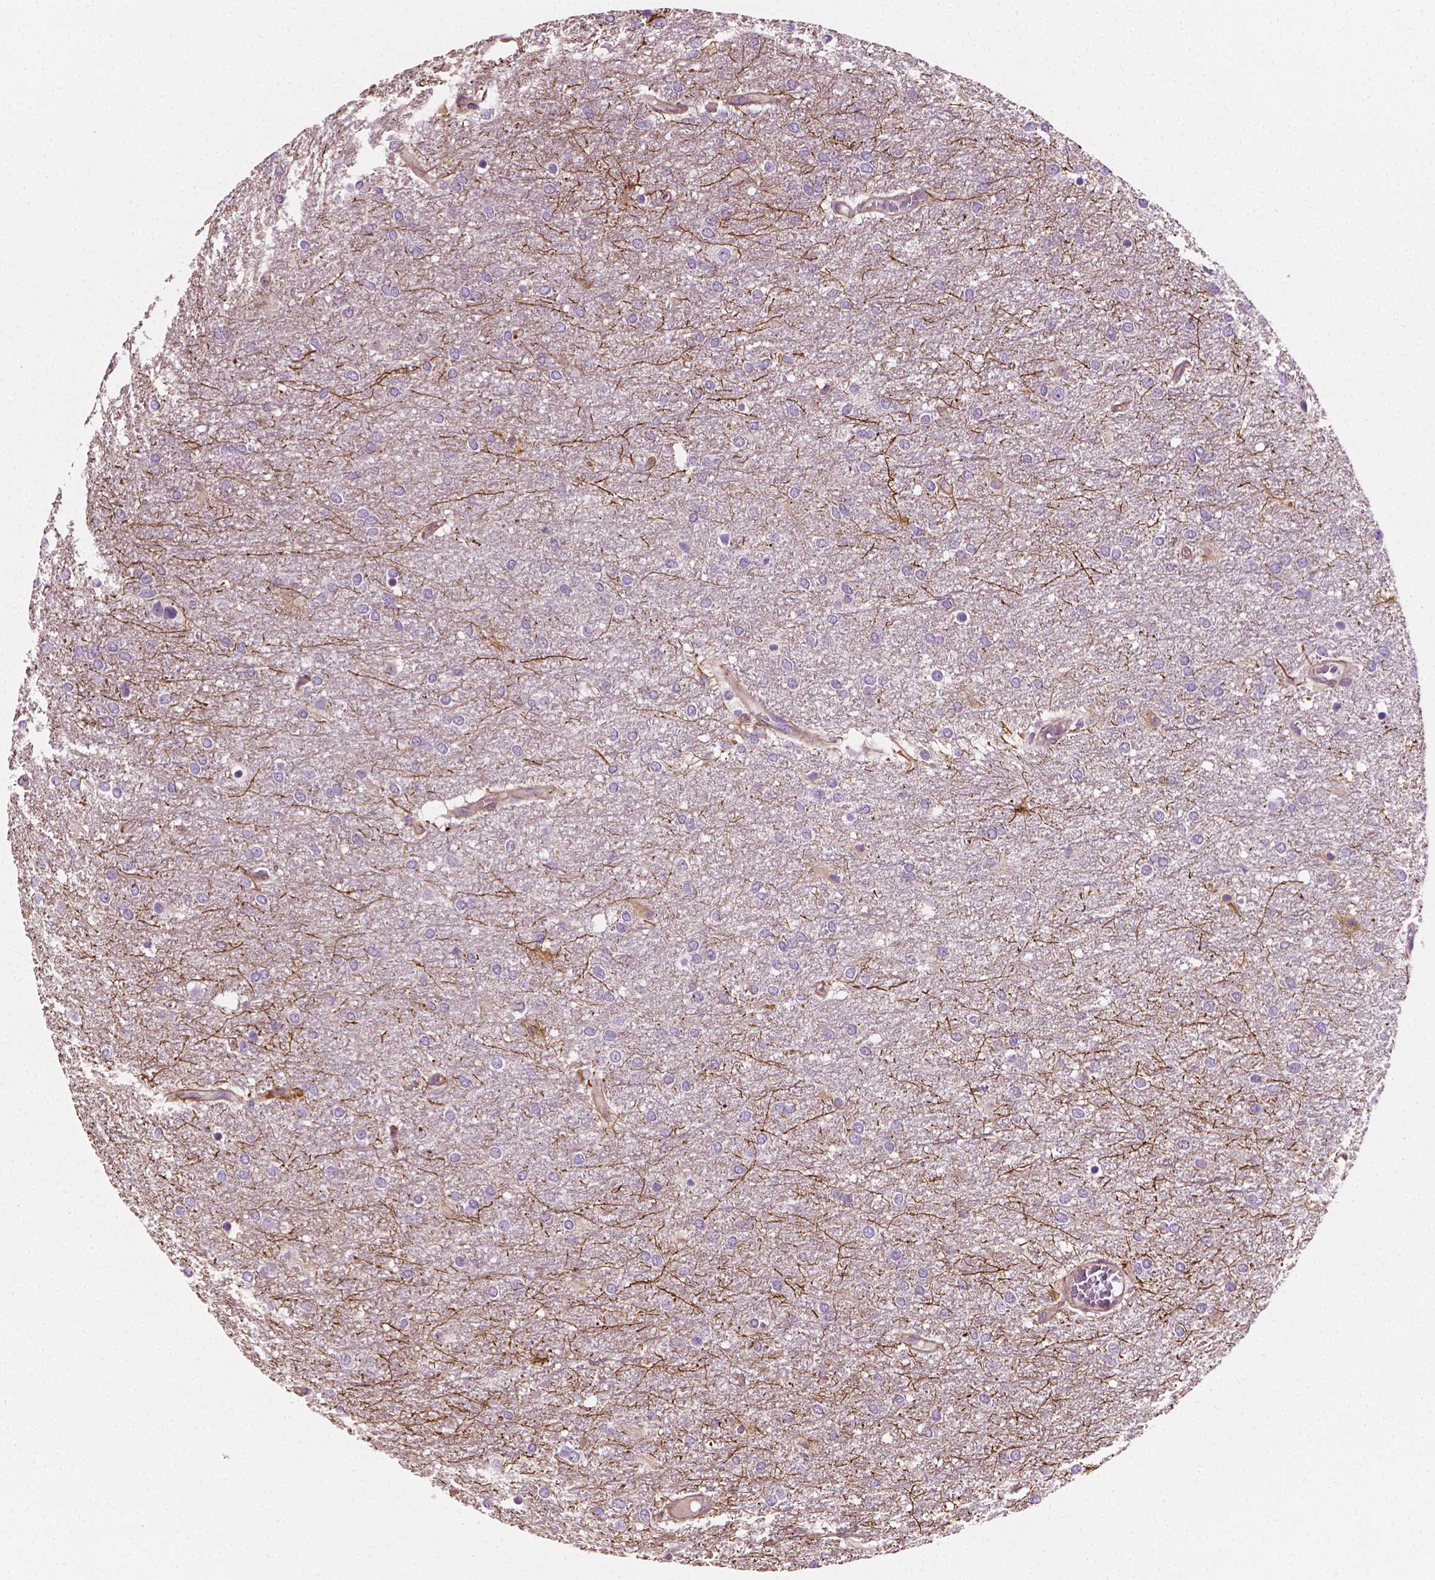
{"staining": {"intensity": "negative", "quantity": "none", "location": "none"}, "tissue": "glioma", "cell_type": "Tumor cells", "image_type": "cancer", "snomed": [{"axis": "morphology", "description": "Glioma, malignant, High grade"}, {"axis": "topography", "description": "Brain"}], "caption": "Human glioma stained for a protein using IHC shows no expression in tumor cells.", "gene": "PTX3", "patient": {"sex": "female", "age": 61}}